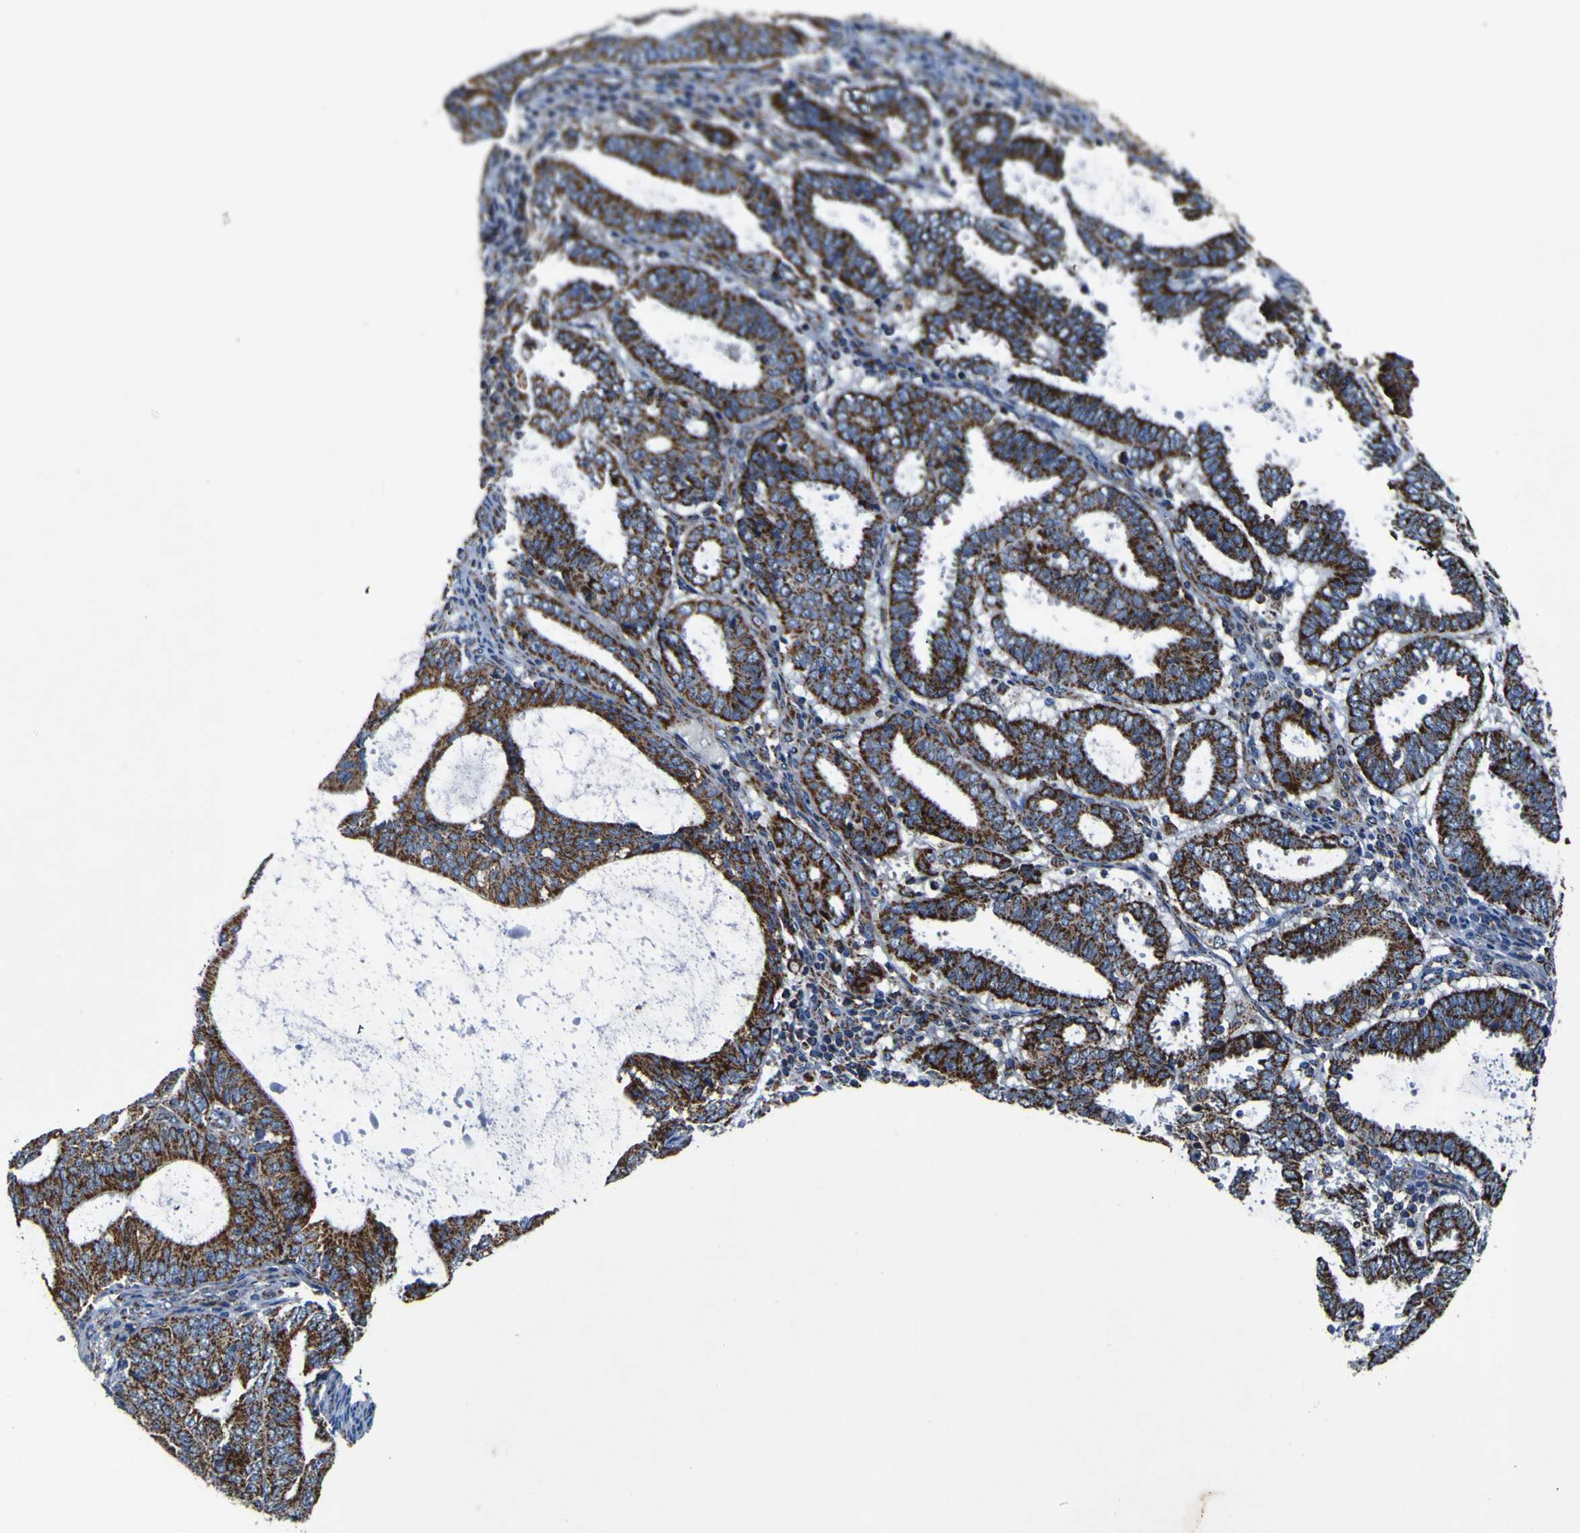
{"staining": {"intensity": "strong", "quantity": ">75%", "location": "cytoplasmic/membranous"}, "tissue": "endometrial cancer", "cell_type": "Tumor cells", "image_type": "cancer", "snomed": [{"axis": "morphology", "description": "Adenocarcinoma, NOS"}, {"axis": "topography", "description": "Uterus"}], "caption": "Immunohistochemical staining of endometrial cancer (adenocarcinoma) demonstrates strong cytoplasmic/membranous protein positivity in about >75% of tumor cells.", "gene": "PTRH2", "patient": {"sex": "female", "age": 83}}